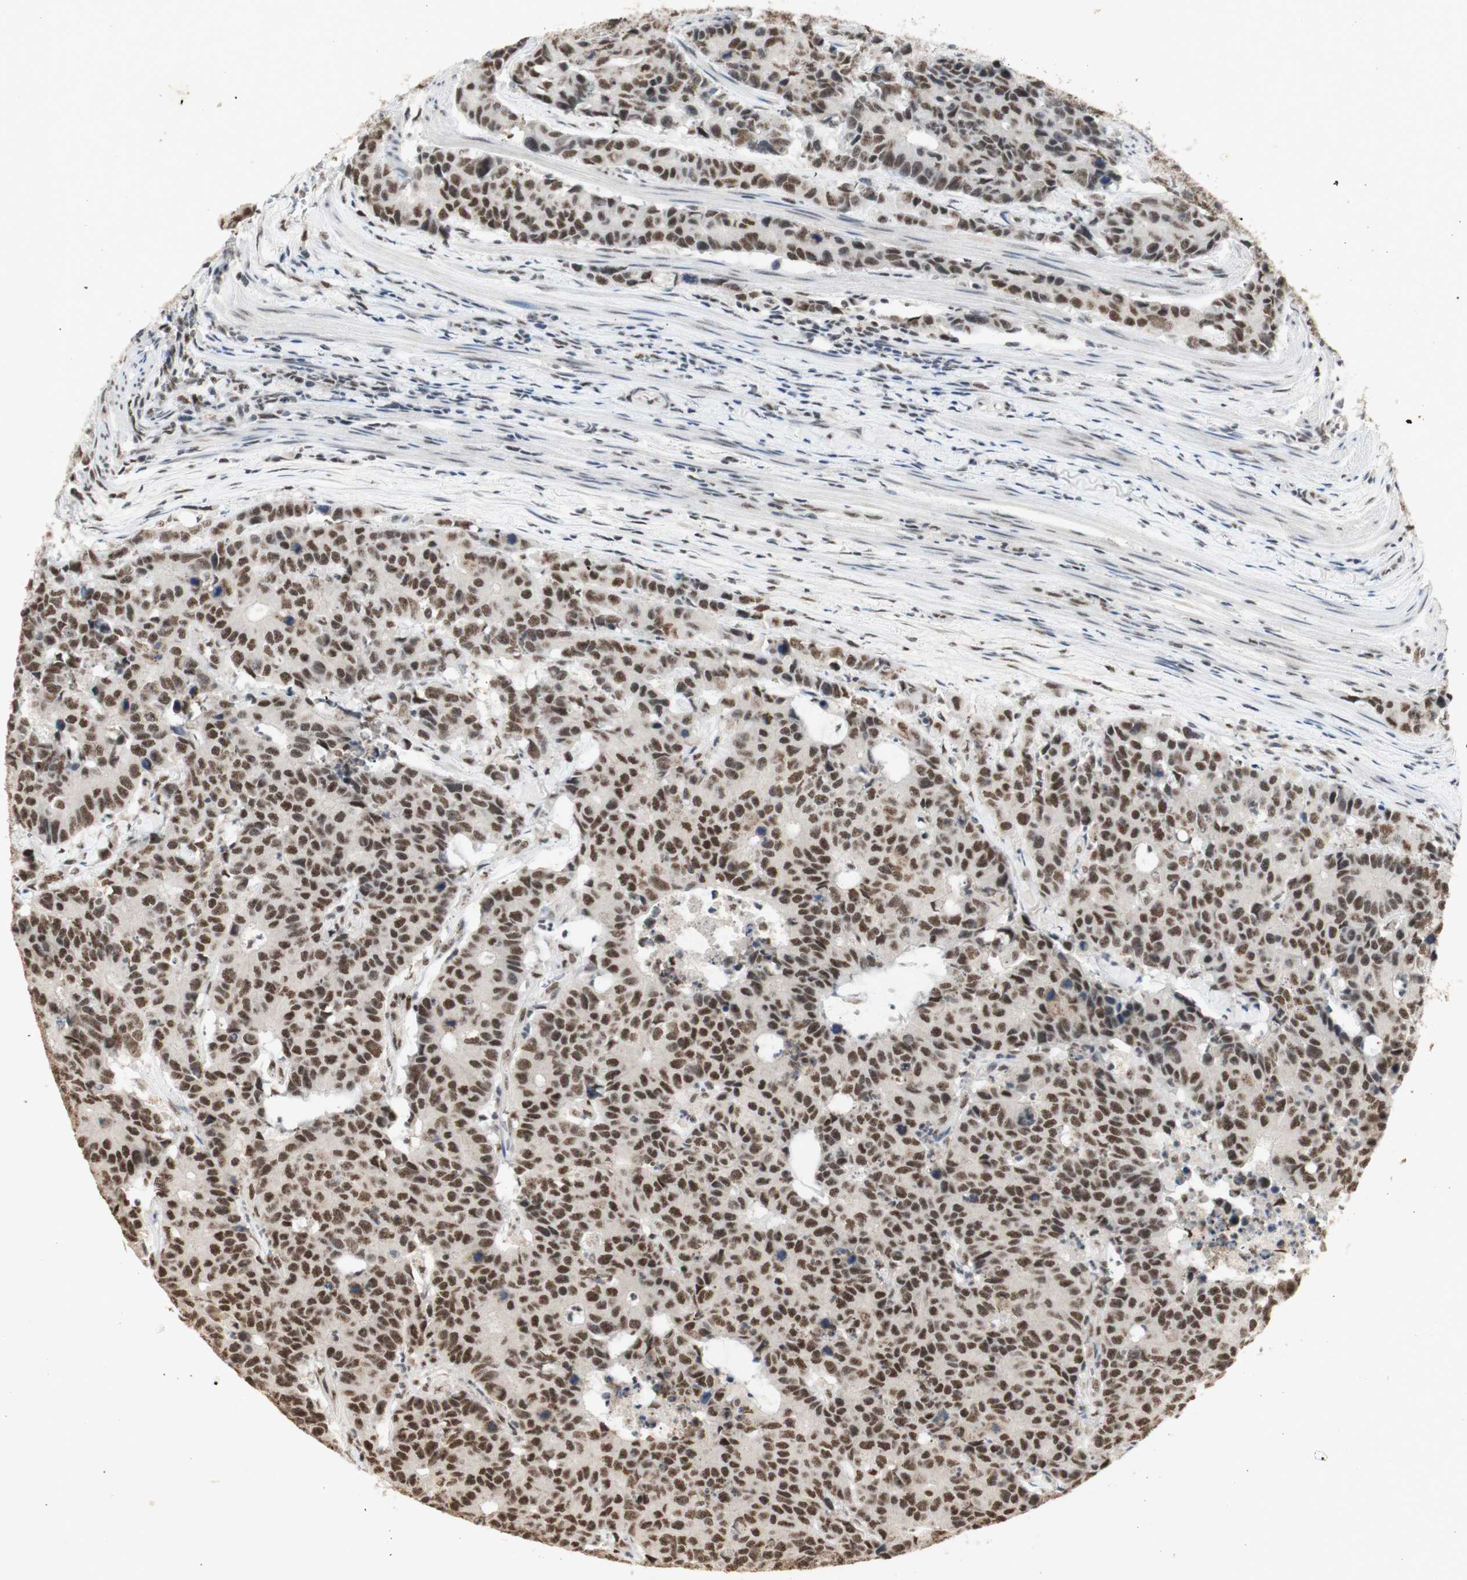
{"staining": {"intensity": "moderate", "quantity": ">75%", "location": "nuclear"}, "tissue": "colorectal cancer", "cell_type": "Tumor cells", "image_type": "cancer", "snomed": [{"axis": "morphology", "description": "Adenocarcinoma, NOS"}, {"axis": "topography", "description": "Colon"}], "caption": "Immunohistochemical staining of colorectal cancer demonstrates moderate nuclear protein expression in approximately >75% of tumor cells. (IHC, brightfield microscopy, high magnification).", "gene": "SNRPB", "patient": {"sex": "female", "age": 86}}